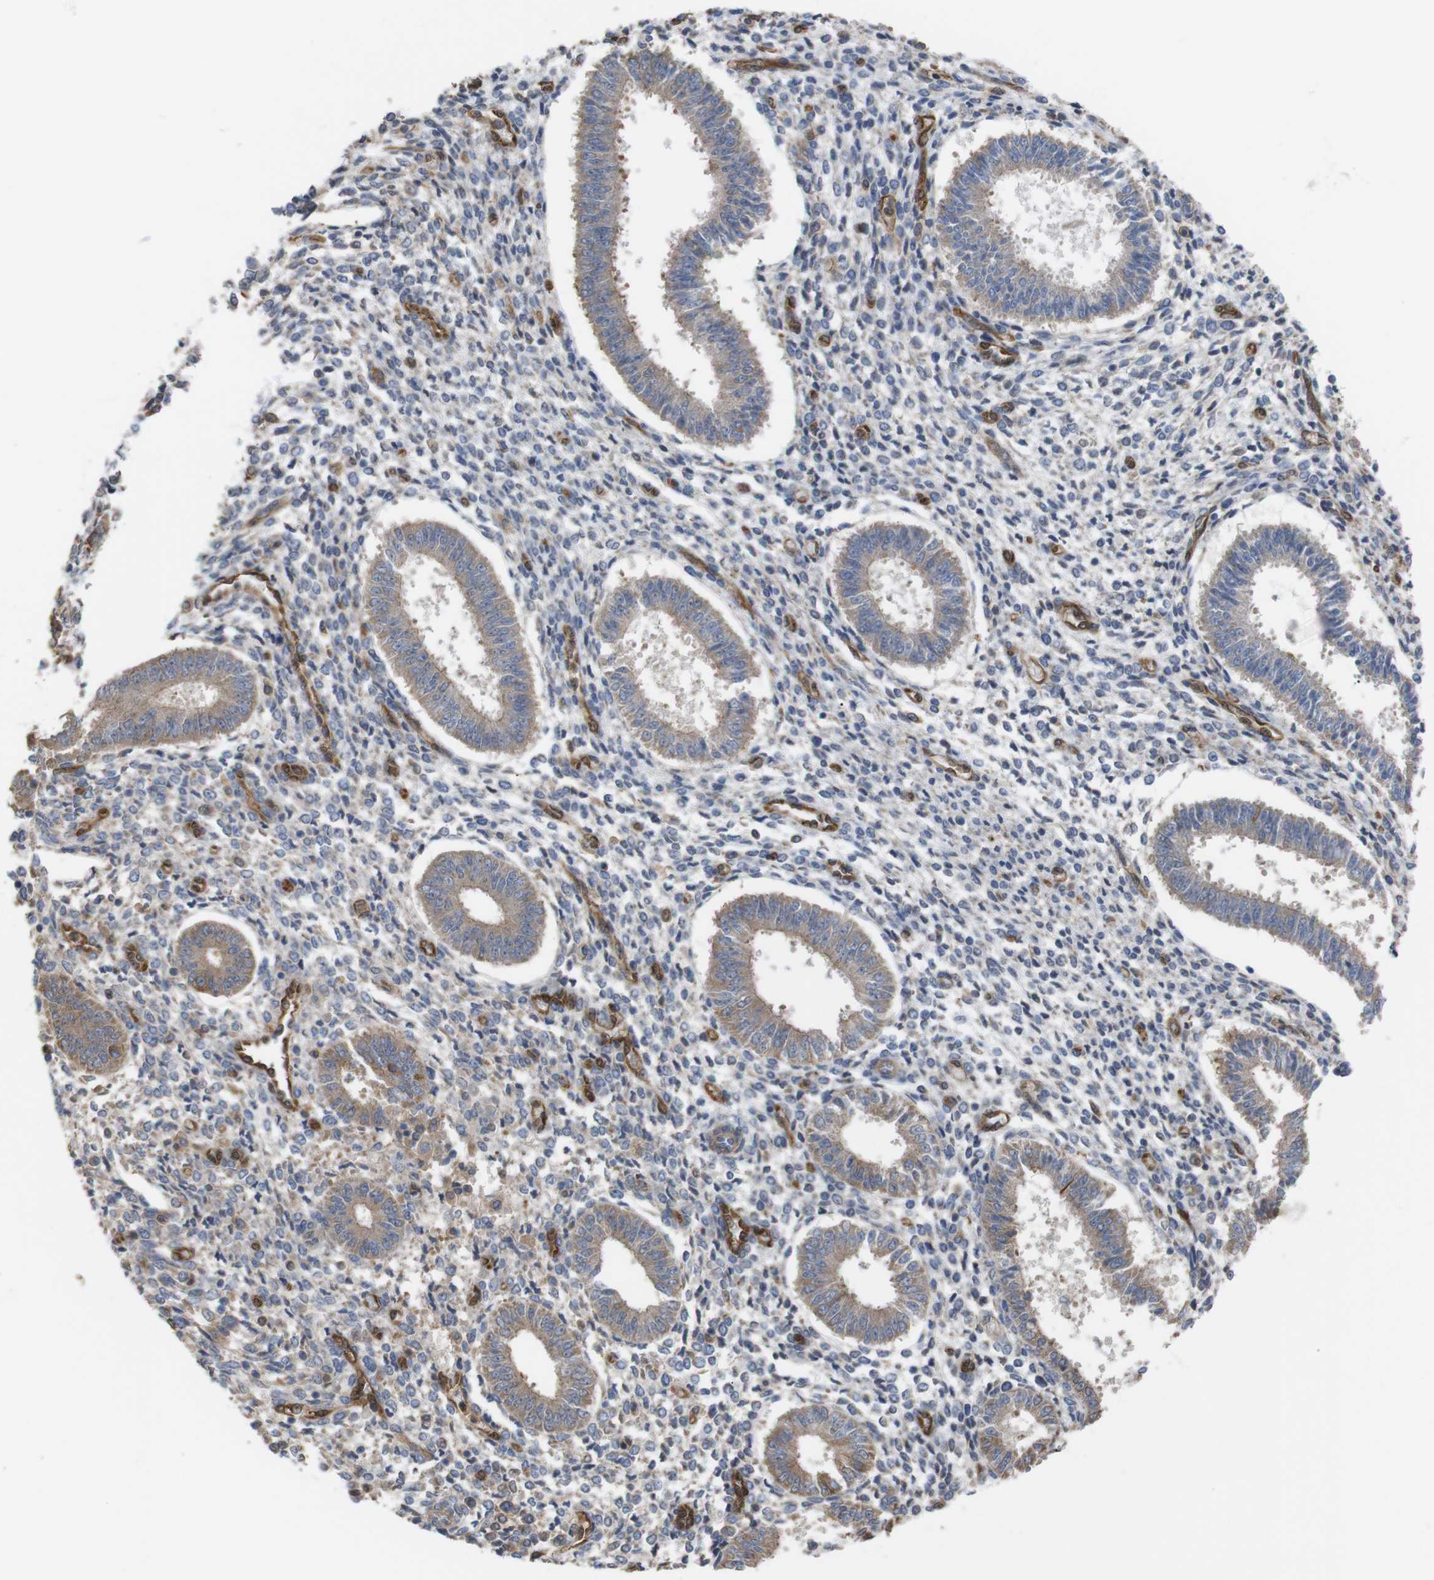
{"staining": {"intensity": "weak", "quantity": "<25%", "location": "cytoplasmic/membranous"}, "tissue": "endometrium", "cell_type": "Cells in endometrial stroma", "image_type": "normal", "snomed": [{"axis": "morphology", "description": "Normal tissue, NOS"}, {"axis": "topography", "description": "Endometrium"}], "caption": "Immunohistochemistry of unremarkable human endometrium shows no staining in cells in endometrial stroma.", "gene": "TIAM1", "patient": {"sex": "female", "age": 35}}